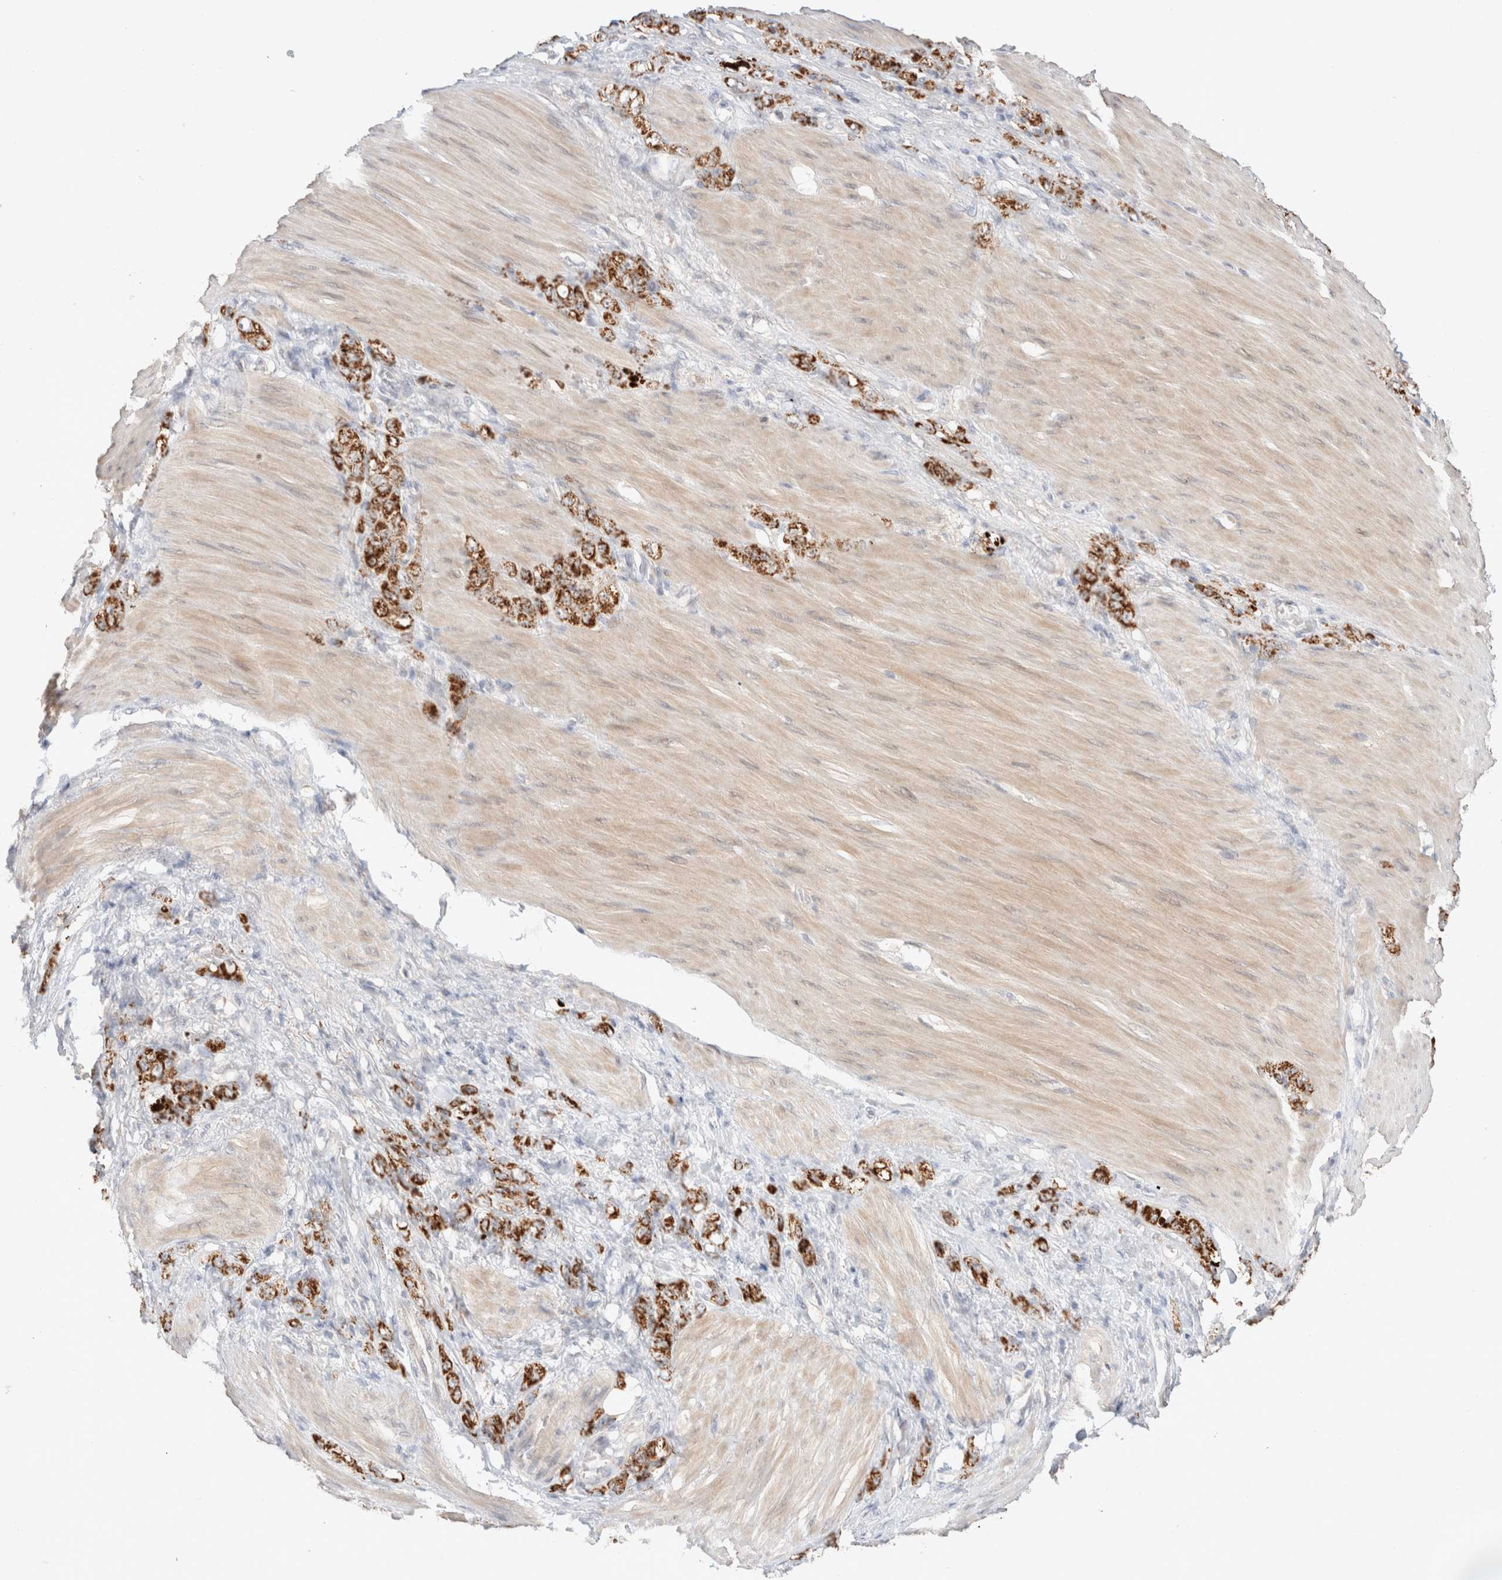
{"staining": {"intensity": "strong", "quantity": ">75%", "location": "cytoplasmic/membranous"}, "tissue": "stomach cancer", "cell_type": "Tumor cells", "image_type": "cancer", "snomed": [{"axis": "morphology", "description": "Normal tissue, NOS"}, {"axis": "morphology", "description": "Adenocarcinoma, NOS"}, {"axis": "topography", "description": "Stomach"}], "caption": "Adenocarcinoma (stomach) stained for a protein demonstrates strong cytoplasmic/membranous positivity in tumor cells. Nuclei are stained in blue.", "gene": "TRIM41", "patient": {"sex": "male", "age": 82}}